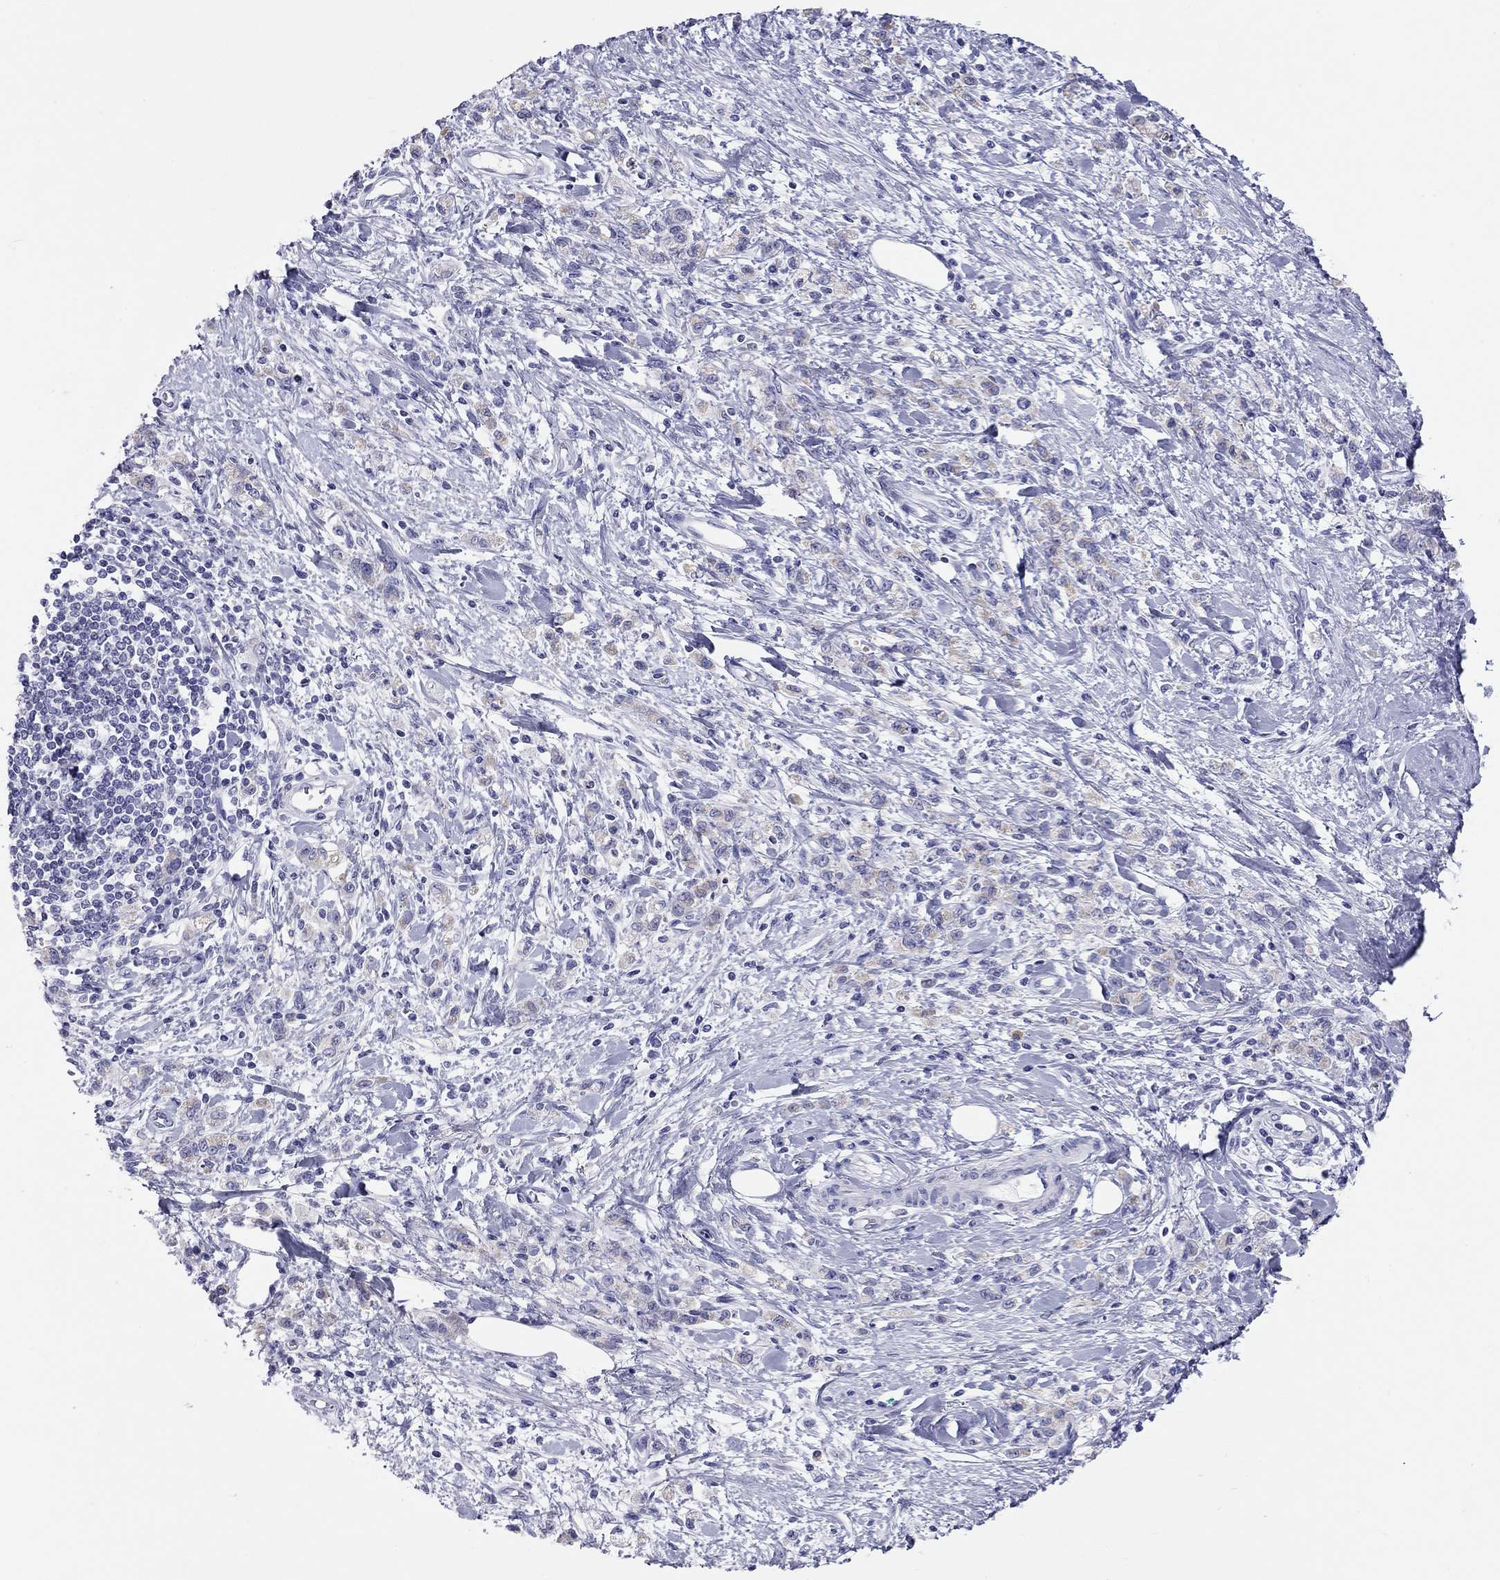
{"staining": {"intensity": "weak", "quantity": "<25%", "location": "cytoplasmic/membranous"}, "tissue": "stomach cancer", "cell_type": "Tumor cells", "image_type": "cancer", "snomed": [{"axis": "morphology", "description": "Adenocarcinoma, NOS"}, {"axis": "topography", "description": "Stomach"}], "caption": "Tumor cells are negative for protein expression in human stomach cancer (adenocarcinoma). The staining is performed using DAB (3,3'-diaminobenzidine) brown chromogen with nuclei counter-stained in using hematoxylin.", "gene": "DPY19L2", "patient": {"sex": "male", "age": 77}}